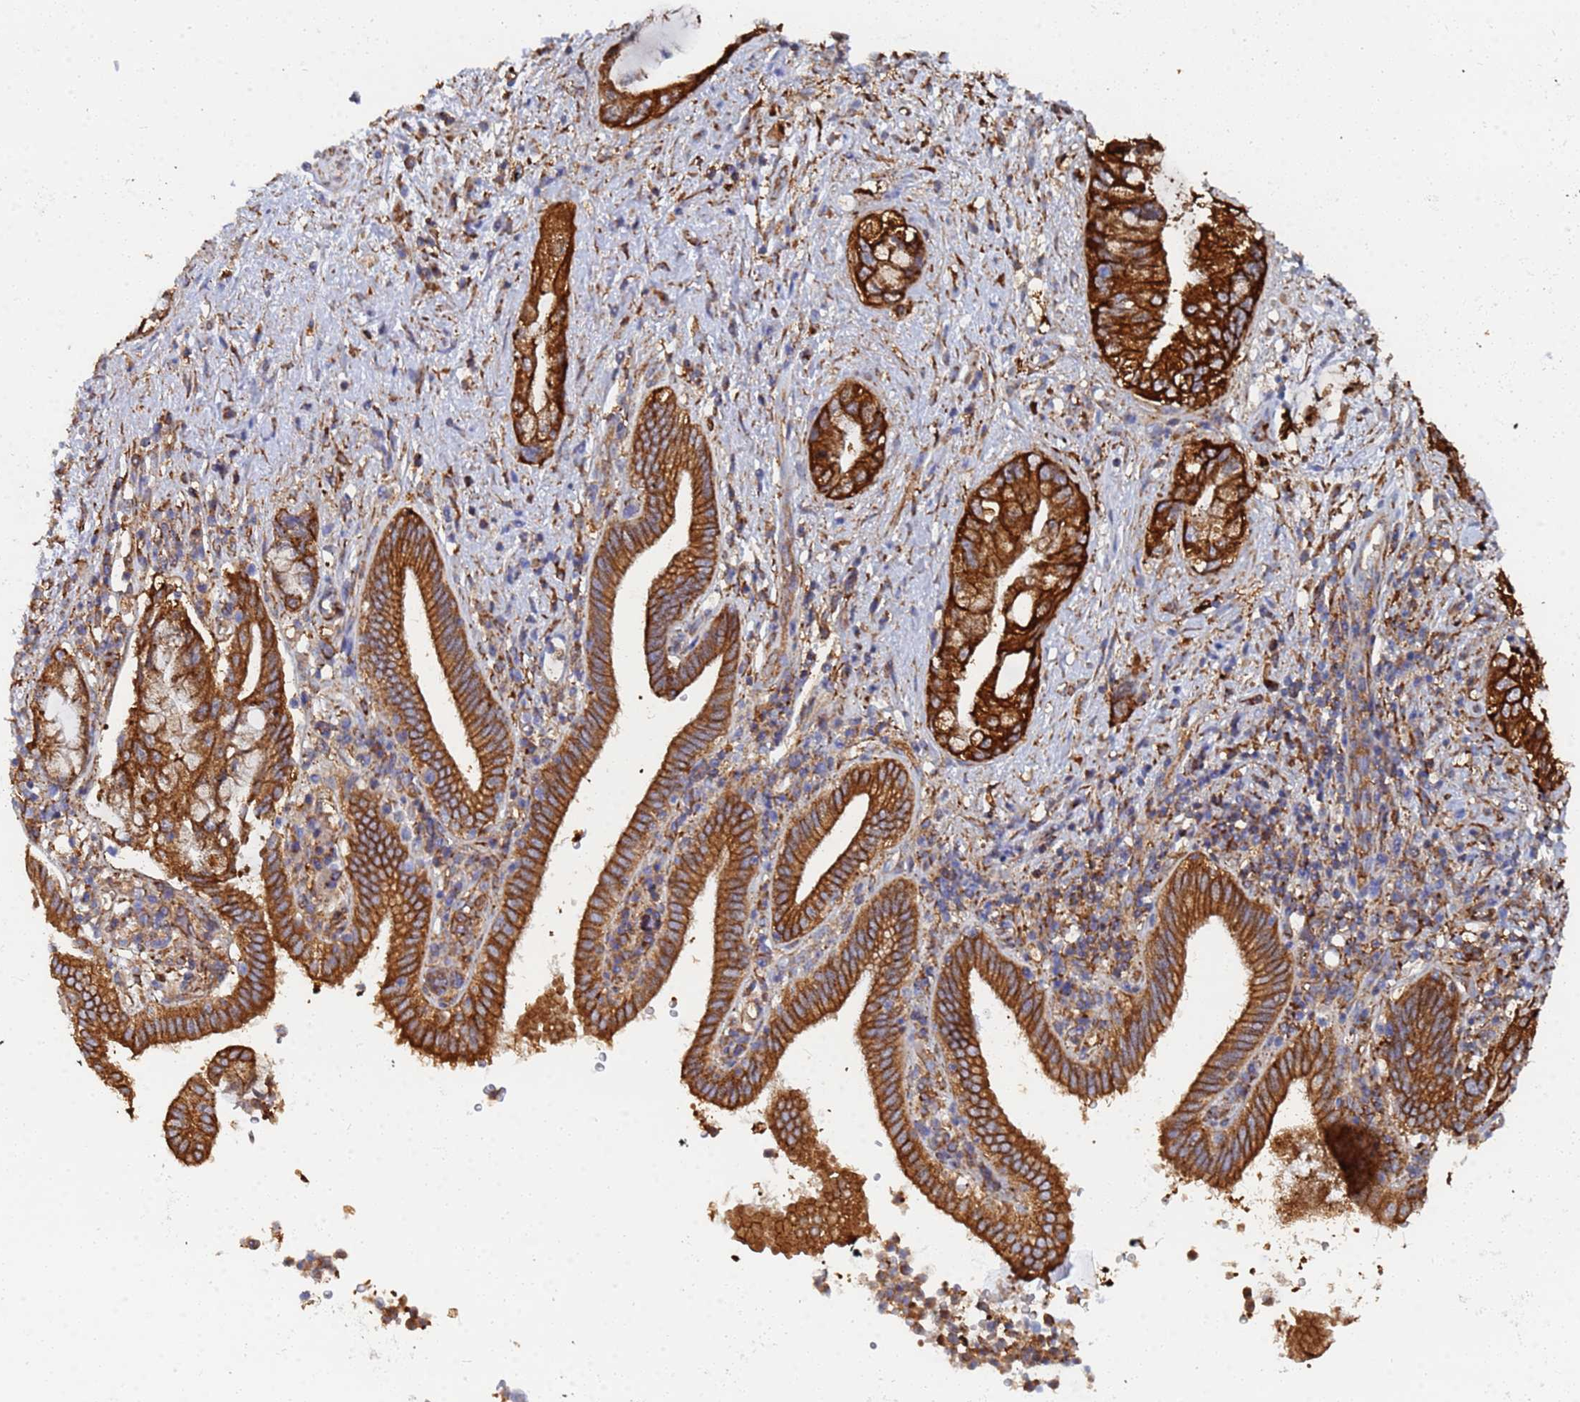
{"staining": {"intensity": "strong", "quantity": ">75%", "location": "cytoplasmic/membranous"}, "tissue": "pancreatic cancer", "cell_type": "Tumor cells", "image_type": "cancer", "snomed": [{"axis": "morphology", "description": "Adenocarcinoma, NOS"}, {"axis": "topography", "description": "Pancreas"}], "caption": "Pancreatic adenocarcinoma stained for a protein exhibits strong cytoplasmic/membranous positivity in tumor cells.", "gene": "GPR42", "patient": {"sex": "female", "age": 73}}